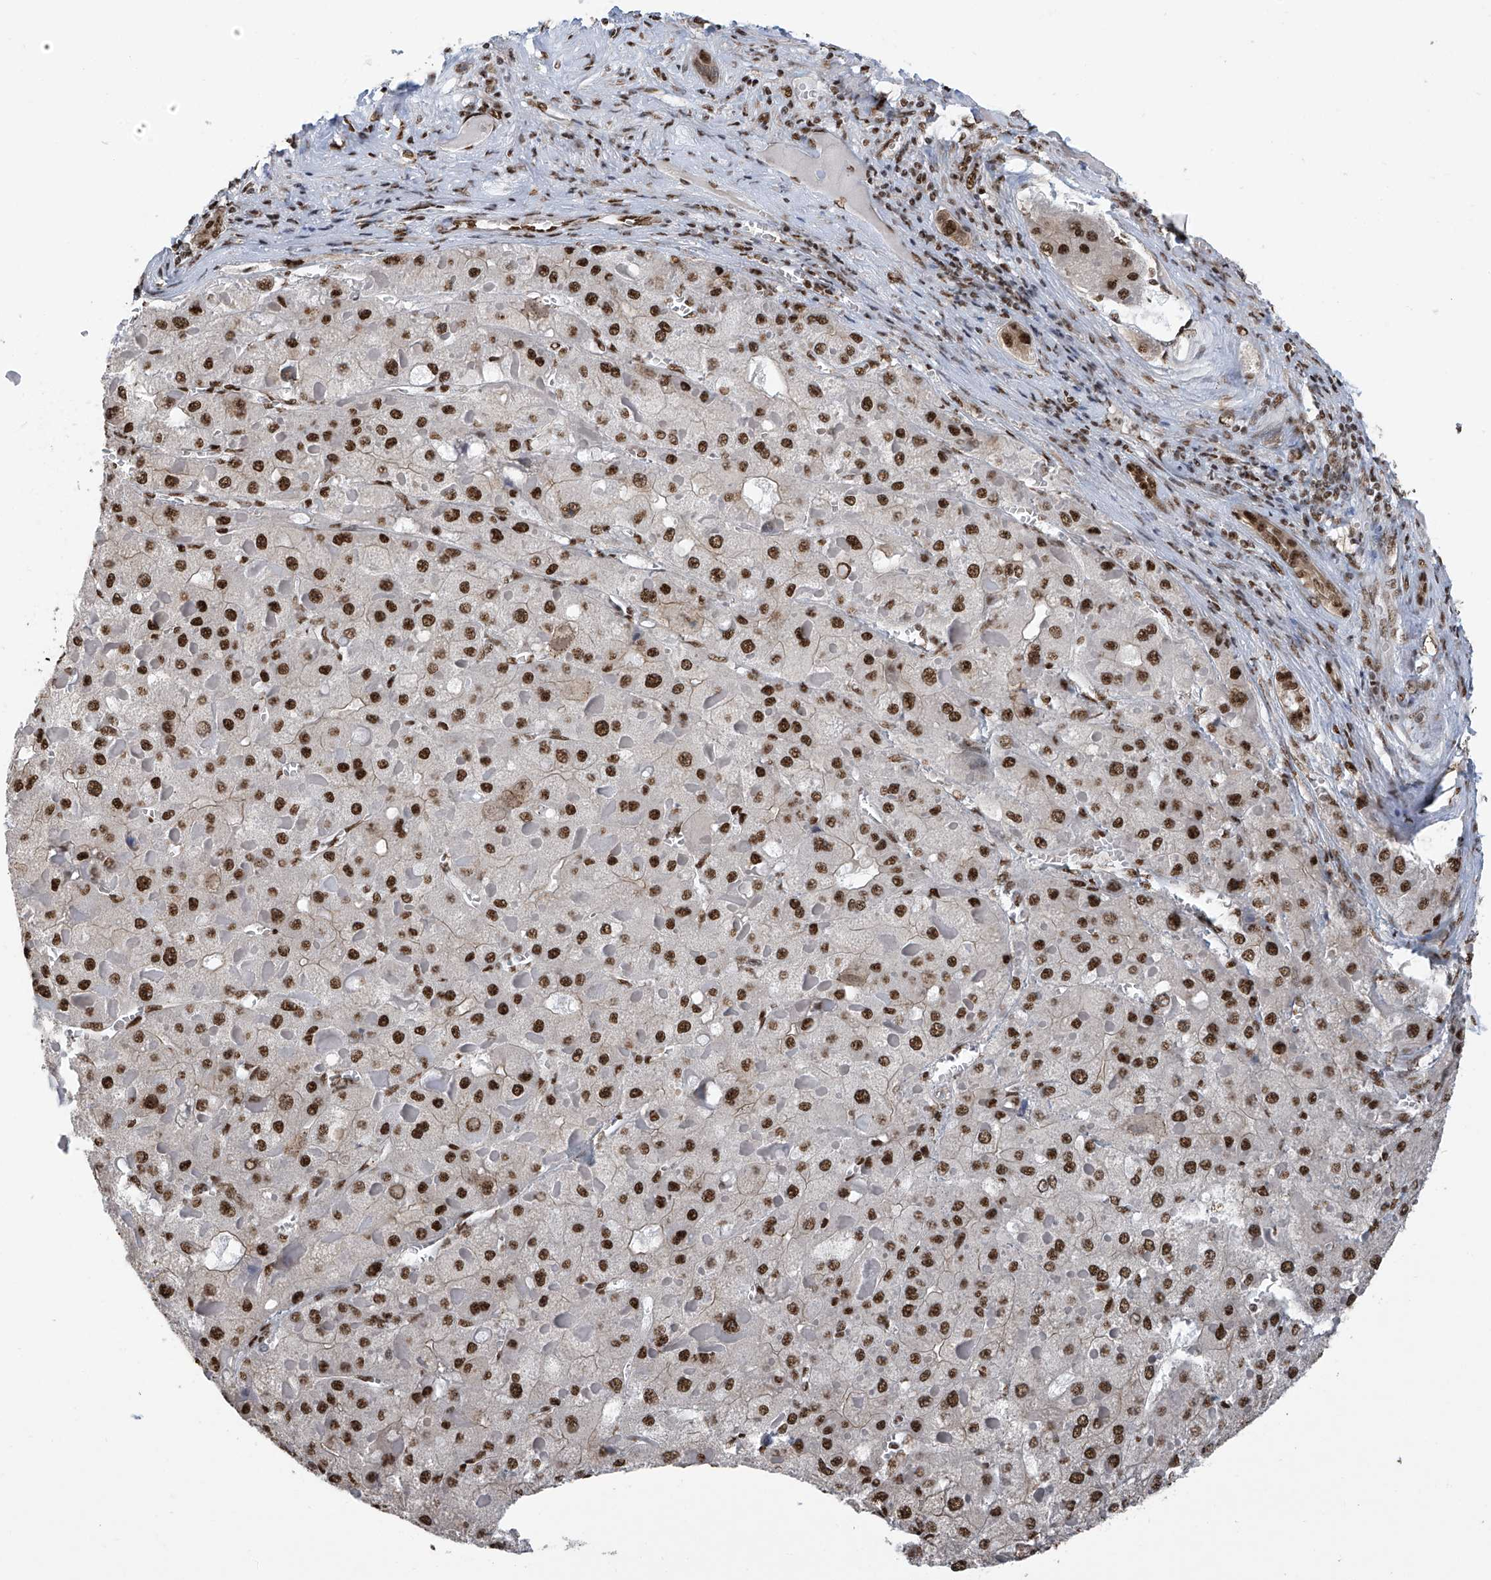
{"staining": {"intensity": "strong", "quantity": ">75%", "location": "nuclear"}, "tissue": "liver cancer", "cell_type": "Tumor cells", "image_type": "cancer", "snomed": [{"axis": "morphology", "description": "Carcinoma, Hepatocellular, NOS"}, {"axis": "topography", "description": "Liver"}], "caption": "Human hepatocellular carcinoma (liver) stained for a protein (brown) exhibits strong nuclear positive staining in approximately >75% of tumor cells.", "gene": "APLF", "patient": {"sex": "female", "age": 73}}